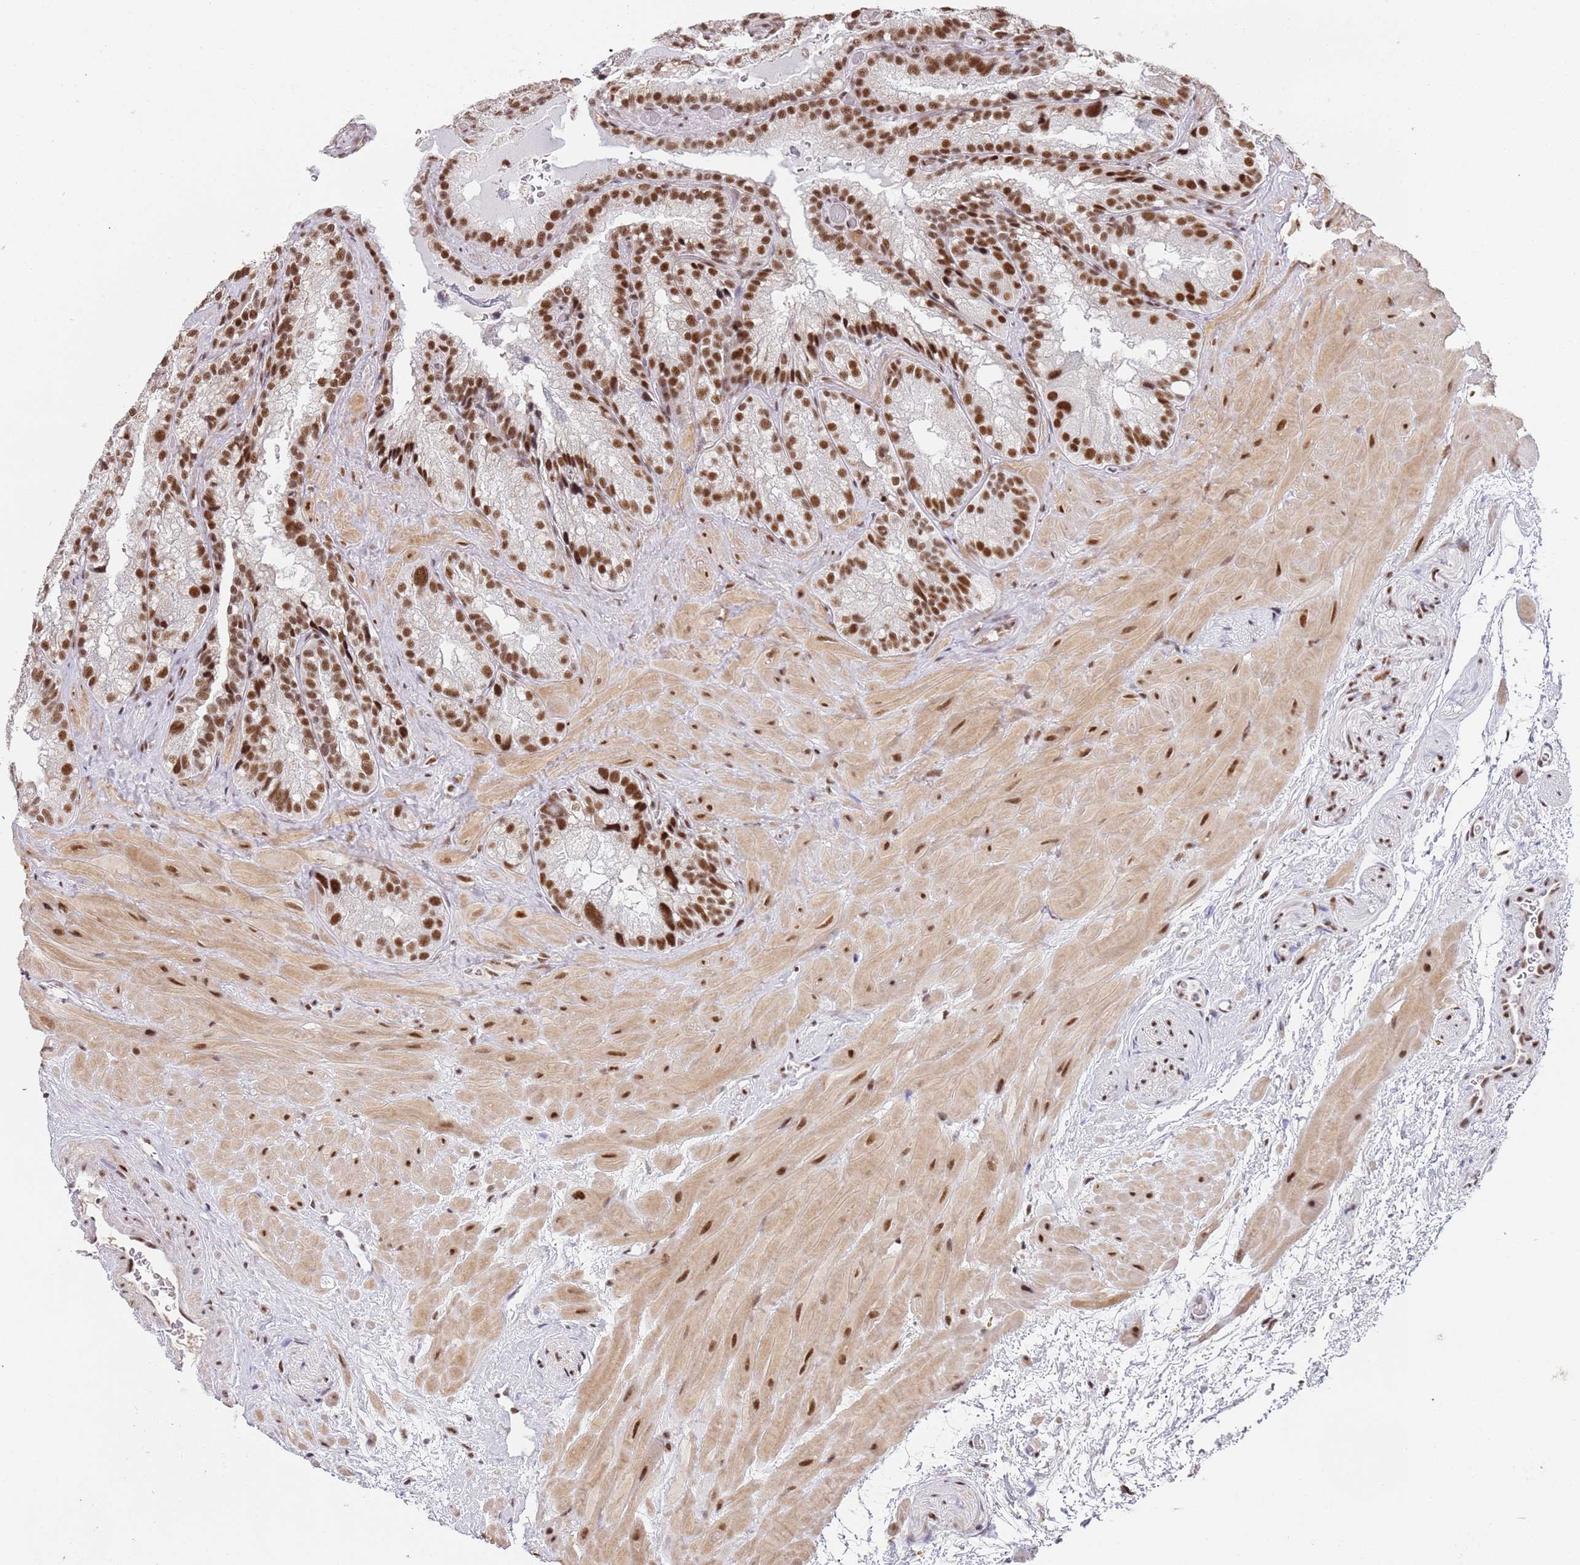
{"staining": {"intensity": "strong", "quantity": ">75%", "location": "nuclear"}, "tissue": "seminal vesicle", "cell_type": "Glandular cells", "image_type": "normal", "snomed": [{"axis": "morphology", "description": "Normal tissue, NOS"}, {"axis": "topography", "description": "Prostate"}, {"axis": "topography", "description": "Seminal veicle"}], "caption": "Protein staining reveals strong nuclear staining in approximately >75% of glandular cells in unremarkable seminal vesicle.", "gene": "AKAP8L", "patient": {"sex": "male", "age": 68}}